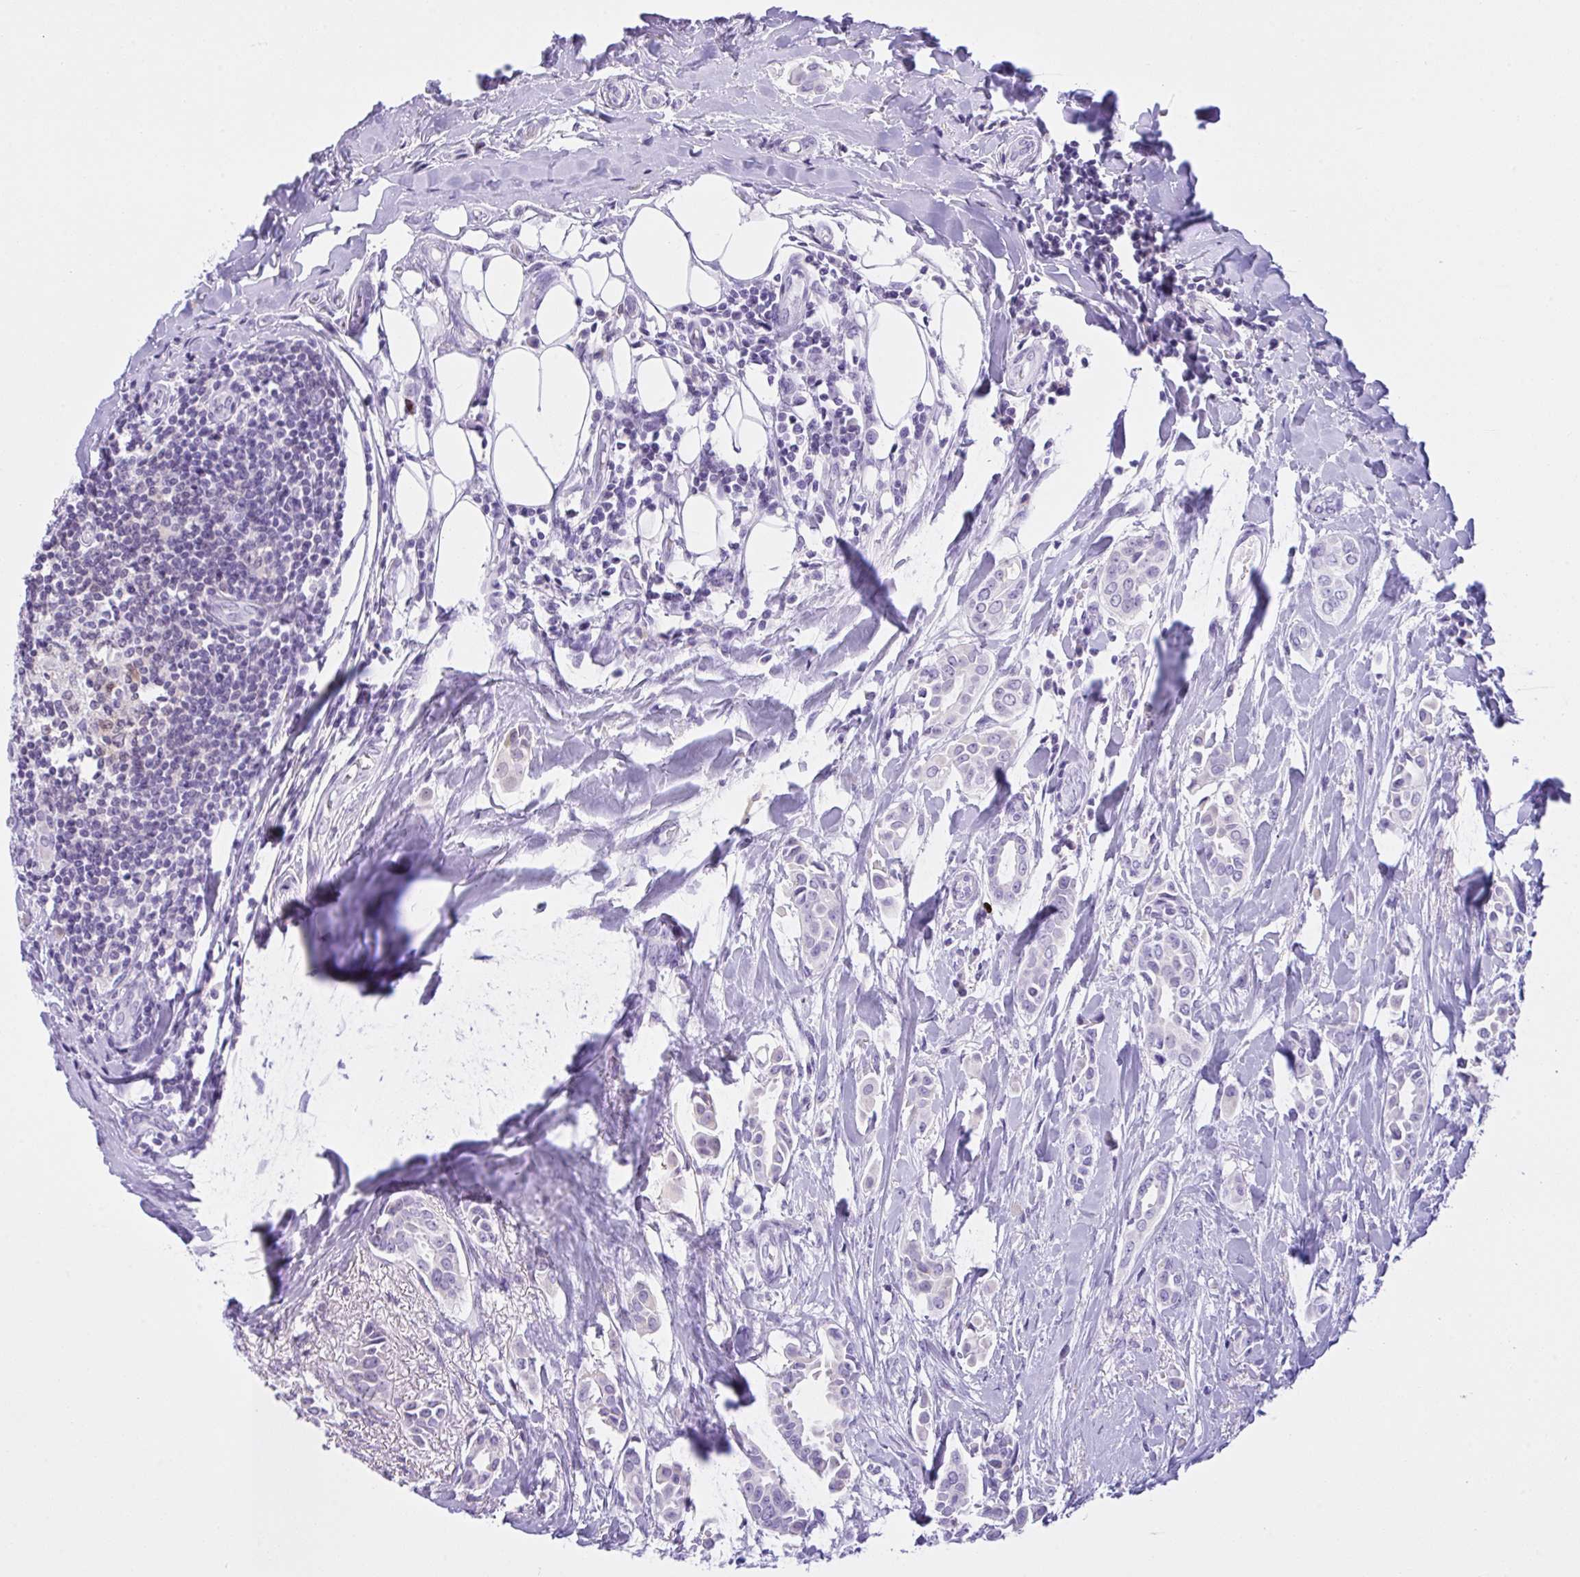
{"staining": {"intensity": "negative", "quantity": "none", "location": "none"}, "tissue": "breast cancer", "cell_type": "Tumor cells", "image_type": "cancer", "snomed": [{"axis": "morphology", "description": "Duct carcinoma"}, {"axis": "topography", "description": "Breast"}], "caption": "The immunohistochemistry (IHC) micrograph has no significant positivity in tumor cells of infiltrating ductal carcinoma (breast) tissue.", "gene": "NCF1", "patient": {"sex": "female", "age": 64}}